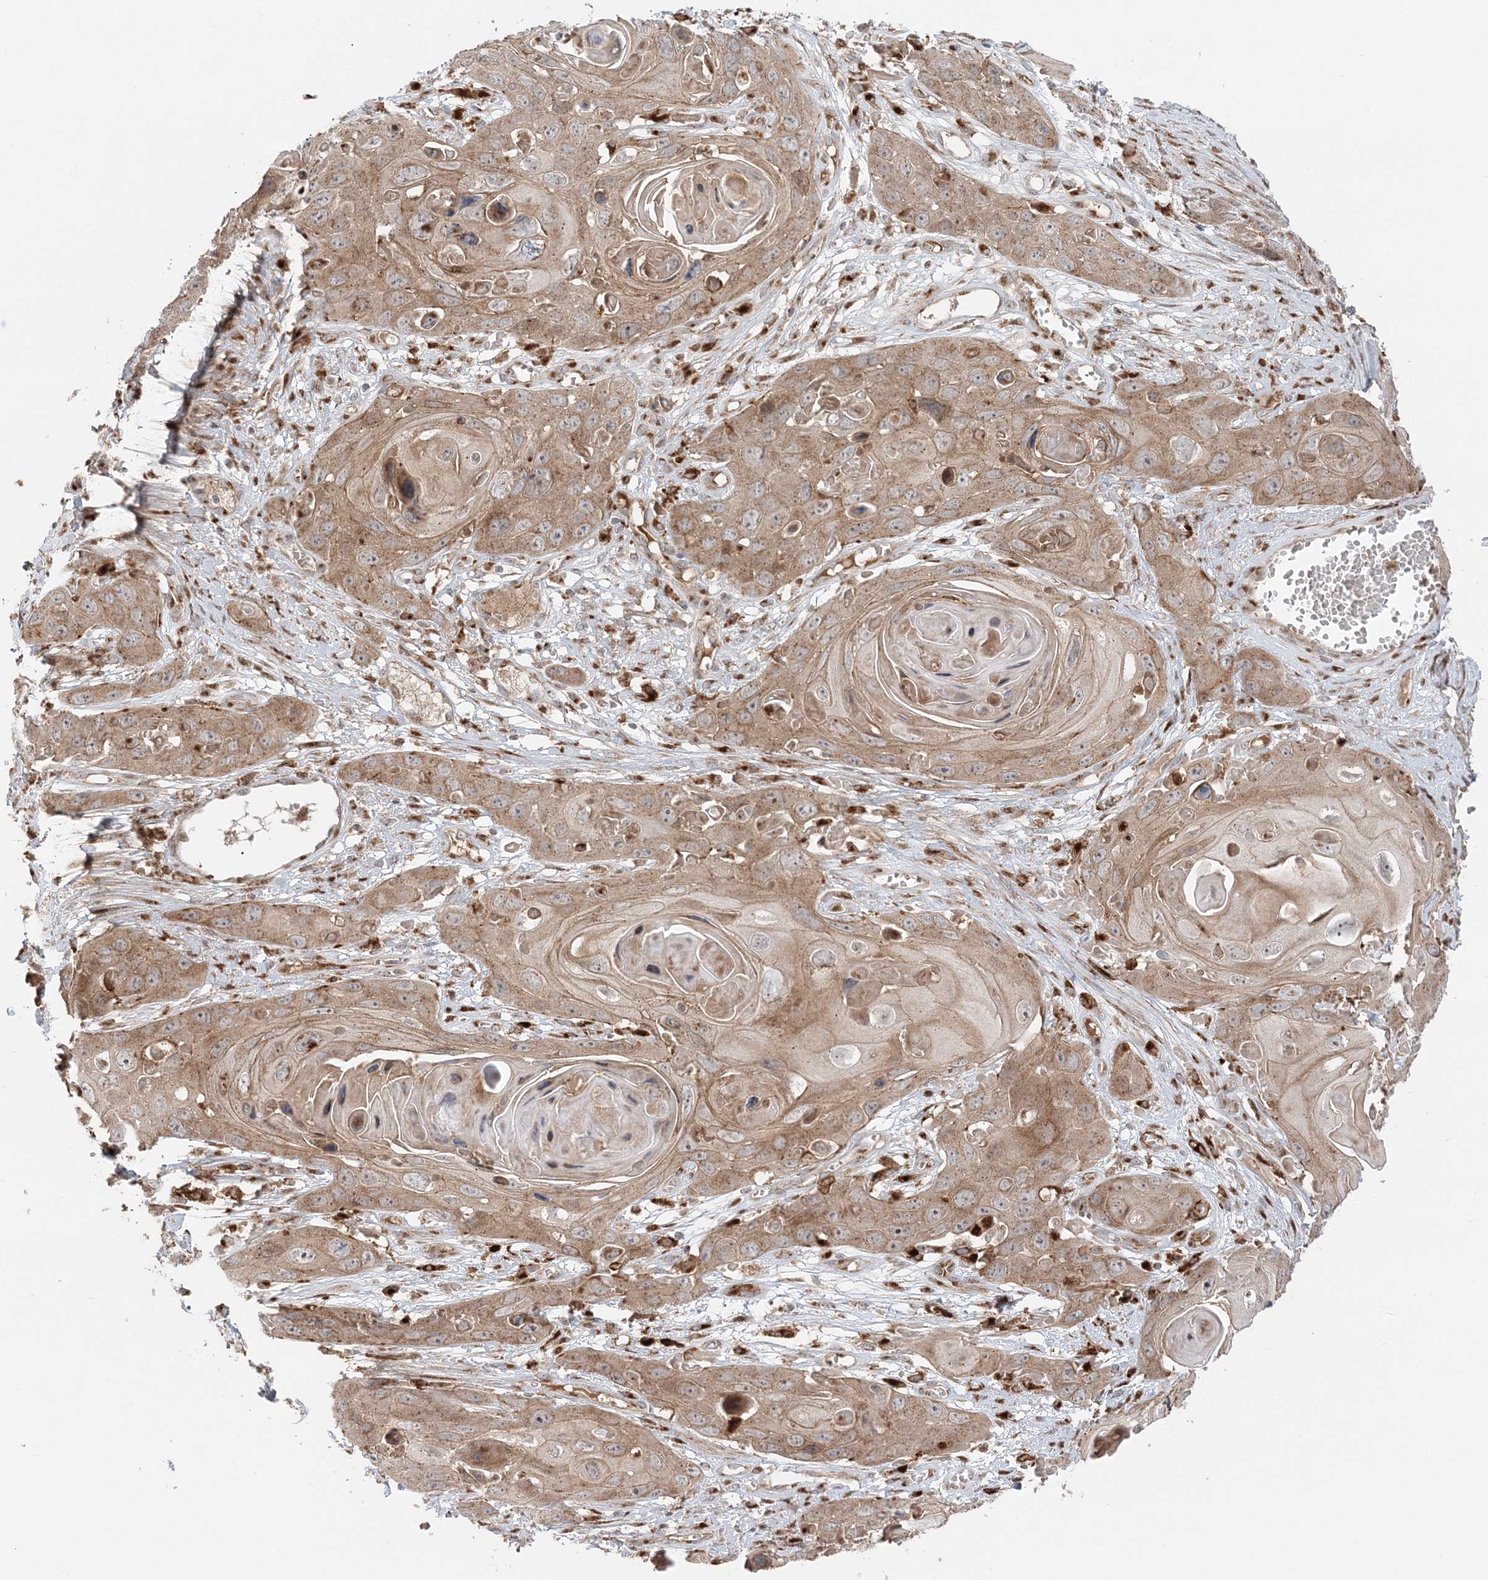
{"staining": {"intensity": "moderate", "quantity": ">75%", "location": "cytoplasmic/membranous"}, "tissue": "skin cancer", "cell_type": "Tumor cells", "image_type": "cancer", "snomed": [{"axis": "morphology", "description": "Squamous cell carcinoma, NOS"}, {"axis": "topography", "description": "Skin"}], "caption": "This photomicrograph demonstrates immunohistochemistry staining of human squamous cell carcinoma (skin), with medium moderate cytoplasmic/membranous expression in about >75% of tumor cells.", "gene": "ABCC3", "patient": {"sex": "male", "age": 55}}